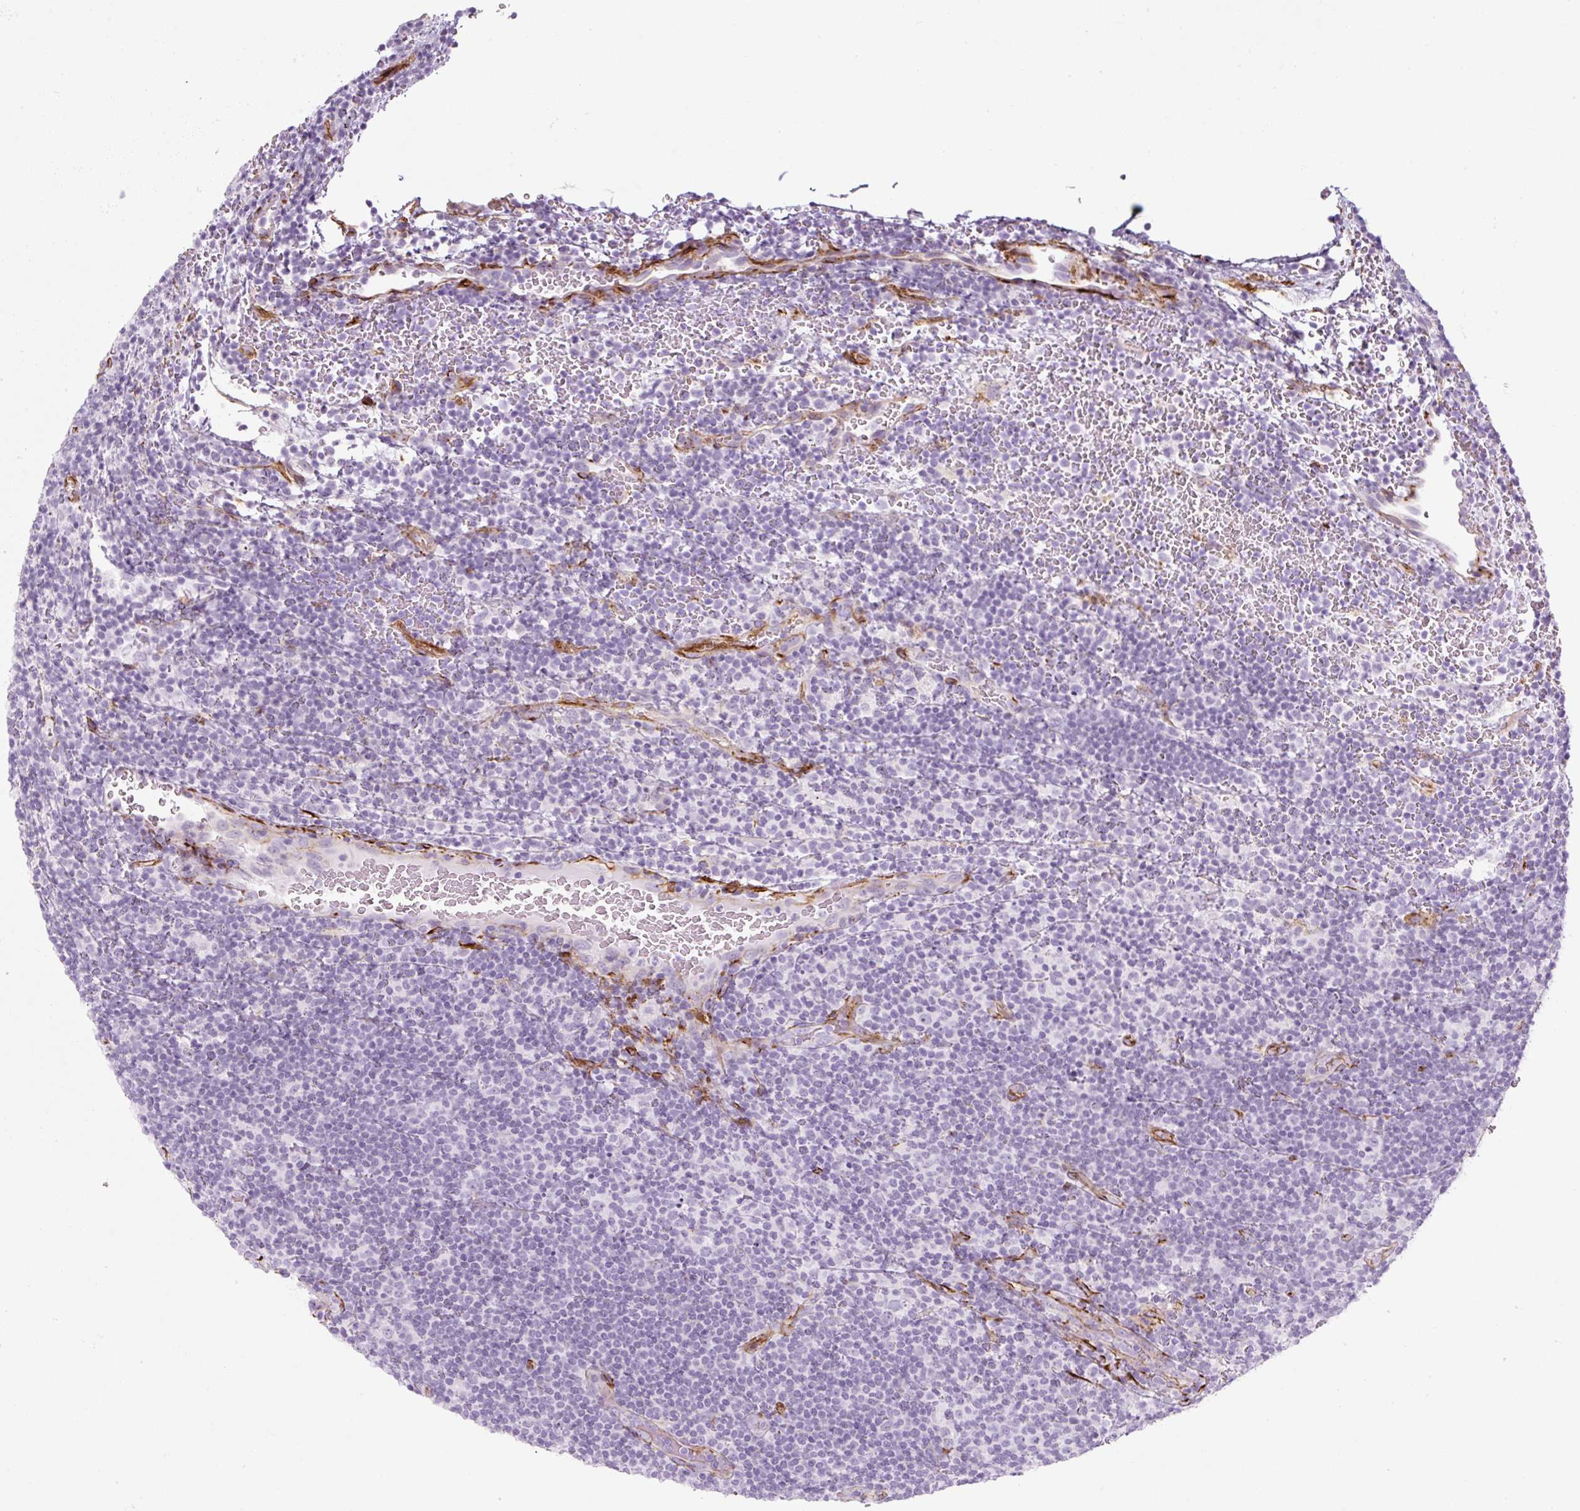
{"staining": {"intensity": "negative", "quantity": "none", "location": "none"}, "tissue": "lymphoma", "cell_type": "Tumor cells", "image_type": "cancer", "snomed": [{"axis": "morphology", "description": "Hodgkin's disease, NOS"}, {"axis": "topography", "description": "Lymph node"}], "caption": "The micrograph displays no staining of tumor cells in Hodgkin's disease.", "gene": "CAVIN3", "patient": {"sex": "female", "age": 57}}